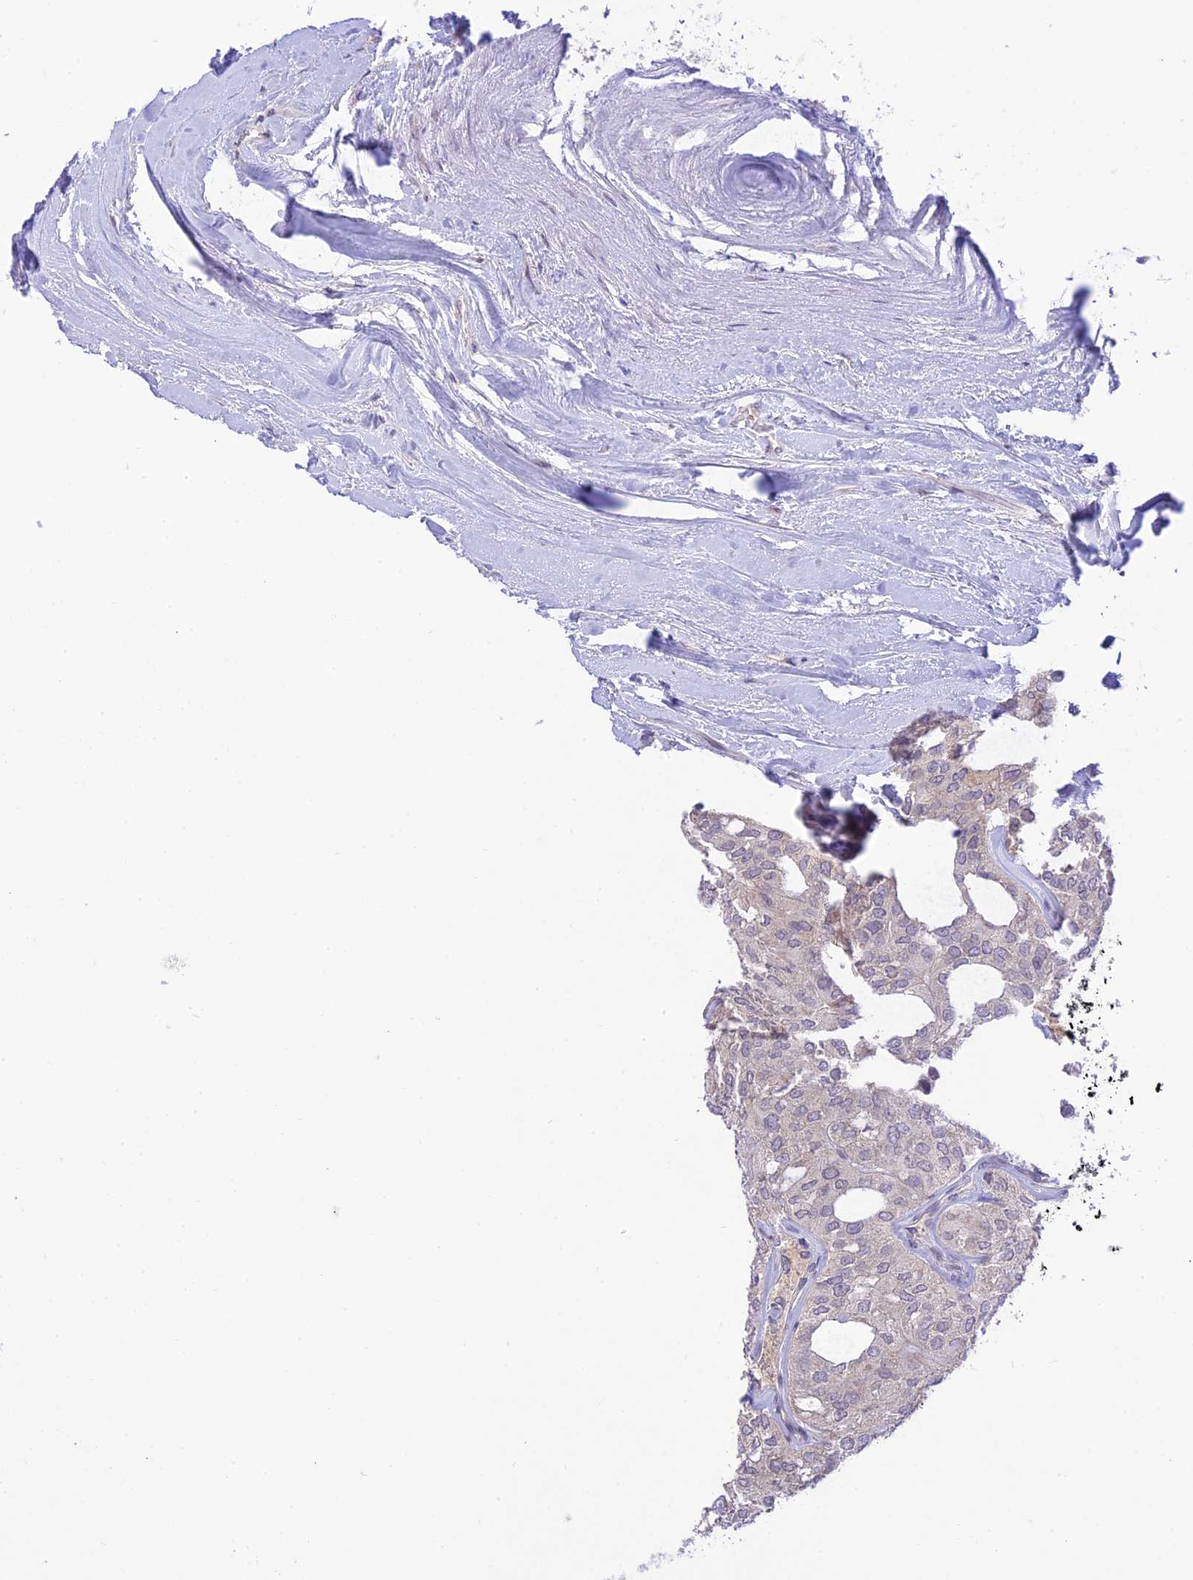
{"staining": {"intensity": "negative", "quantity": "none", "location": "none"}, "tissue": "thyroid cancer", "cell_type": "Tumor cells", "image_type": "cancer", "snomed": [{"axis": "morphology", "description": "Follicular adenoma carcinoma, NOS"}, {"axis": "topography", "description": "Thyroid gland"}], "caption": "The micrograph shows no staining of tumor cells in thyroid cancer (follicular adenoma carcinoma). (IHC, brightfield microscopy, high magnification).", "gene": "TEKT1", "patient": {"sex": "male", "age": 75}}